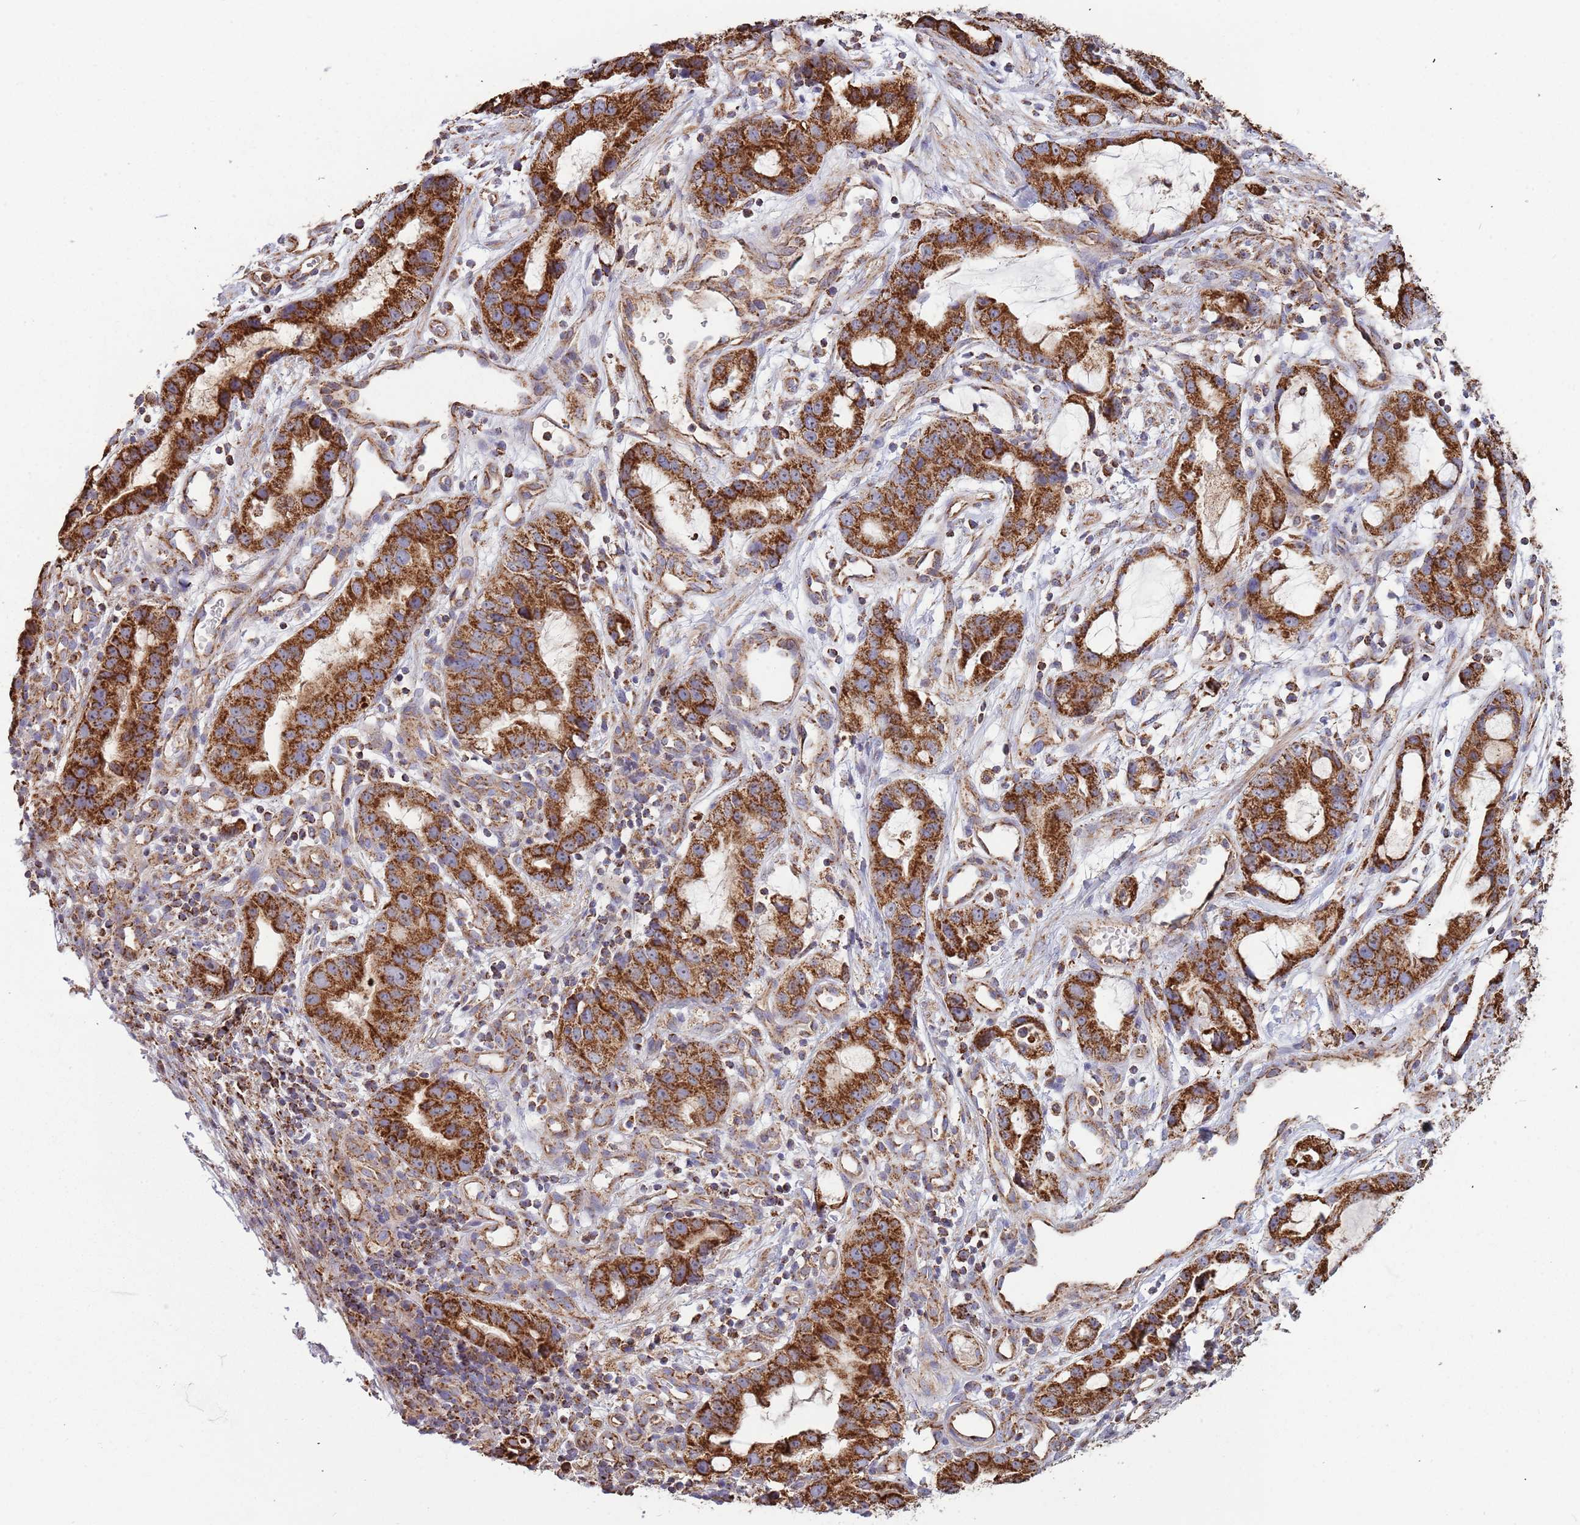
{"staining": {"intensity": "strong", "quantity": ">75%", "location": "cytoplasmic/membranous"}, "tissue": "stomach cancer", "cell_type": "Tumor cells", "image_type": "cancer", "snomed": [{"axis": "morphology", "description": "Adenocarcinoma, NOS"}, {"axis": "topography", "description": "Stomach"}], "caption": "A brown stain shows strong cytoplasmic/membranous staining of a protein in human stomach adenocarcinoma tumor cells.", "gene": "VPS16", "patient": {"sex": "male", "age": 55}}